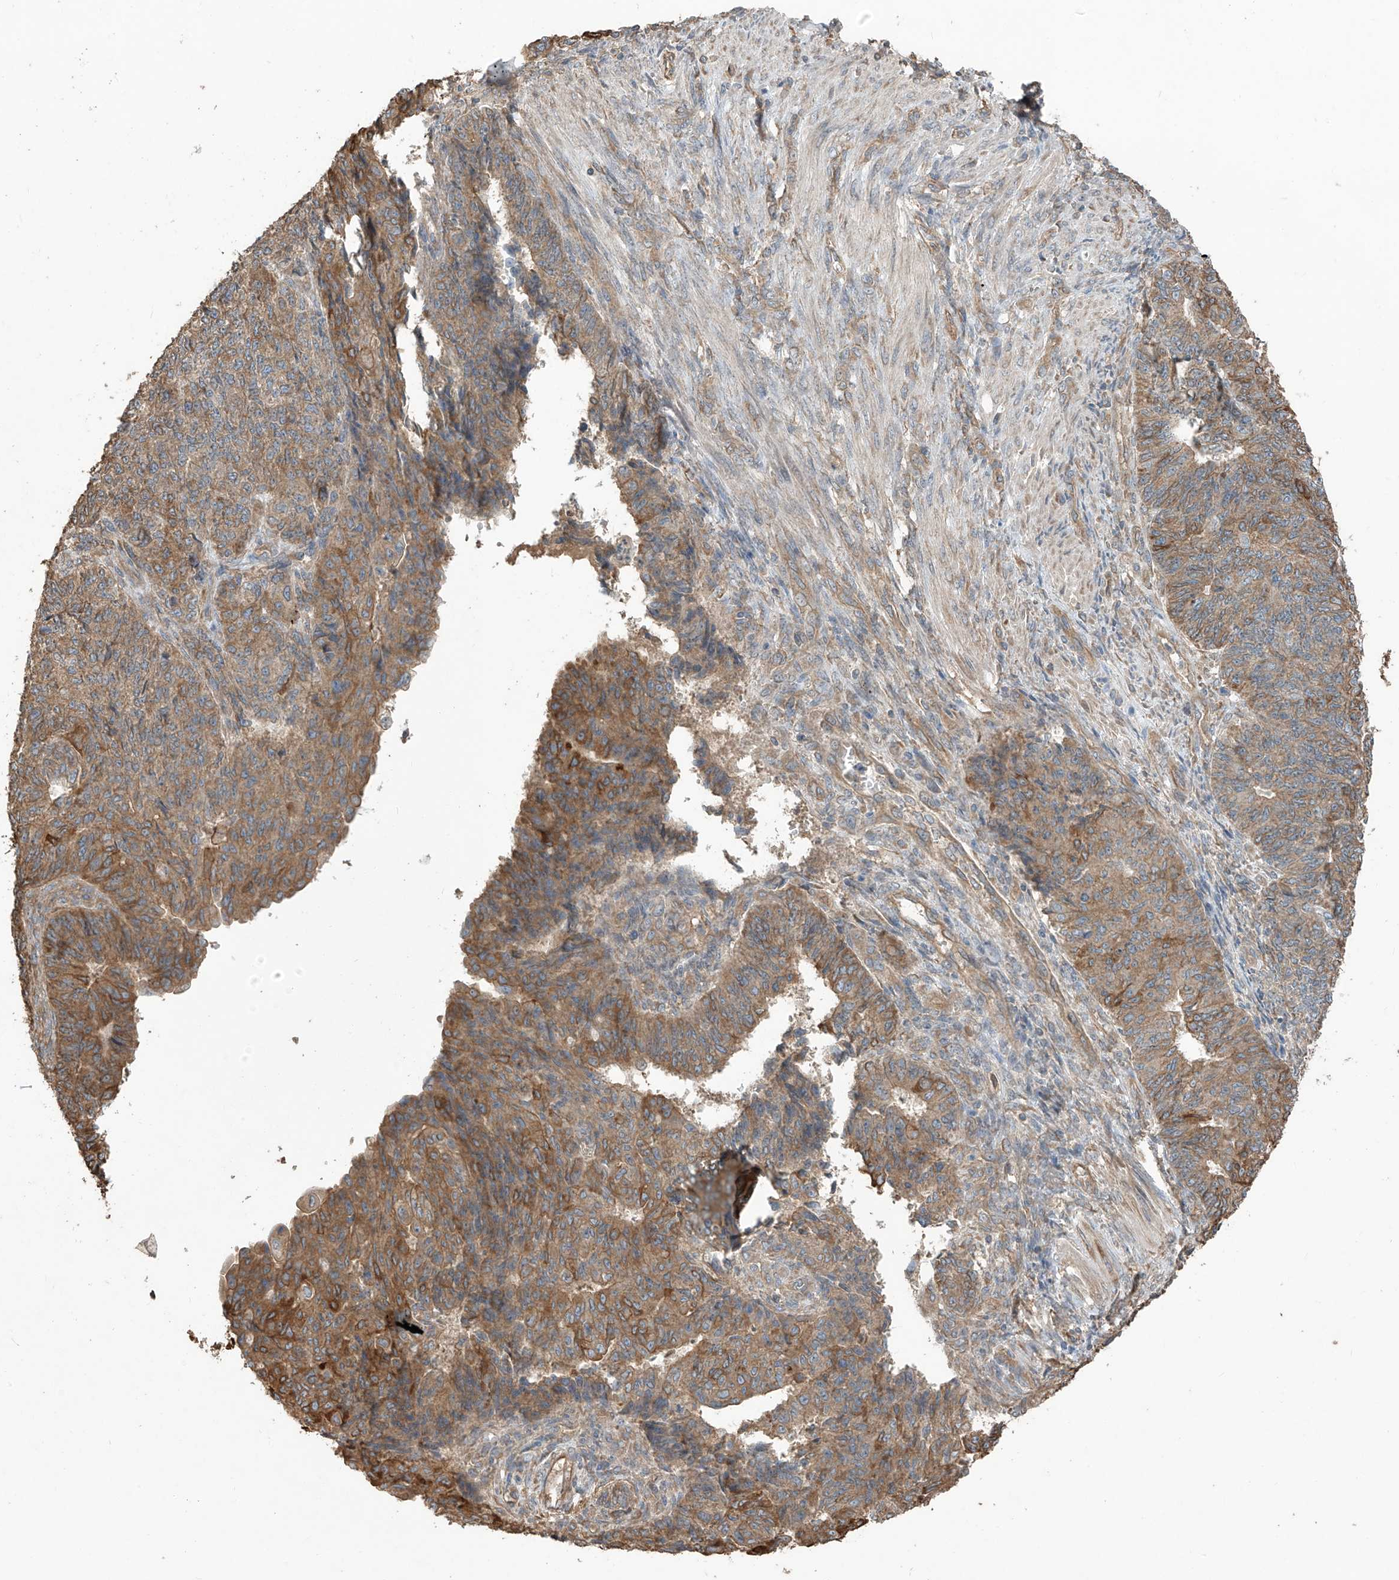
{"staining": {"intensity": "moderate", "quantity": "25%-75%", "location": "cytoplasmic/membranous"}, "tissue": "endometrial cancer", "cell_type": "Tumor cells", "image_type": "cancer", "snomed": [{"axis": "morphology", "description": "Adenocarcinoma, NOS"}, {"axis": "topography", "description": "Endometrium"}], "caption": "An immunohistochemistry (IHC) micrograph of tumor tissue is shown. Protein staining in brown shows moderate cytoplasmic/membranous positivity in endometrial cancer (adenocarcinoma) within tumor cells.", "gene": "AGBL5", "patient": {"sex": "female", "age": 32}}